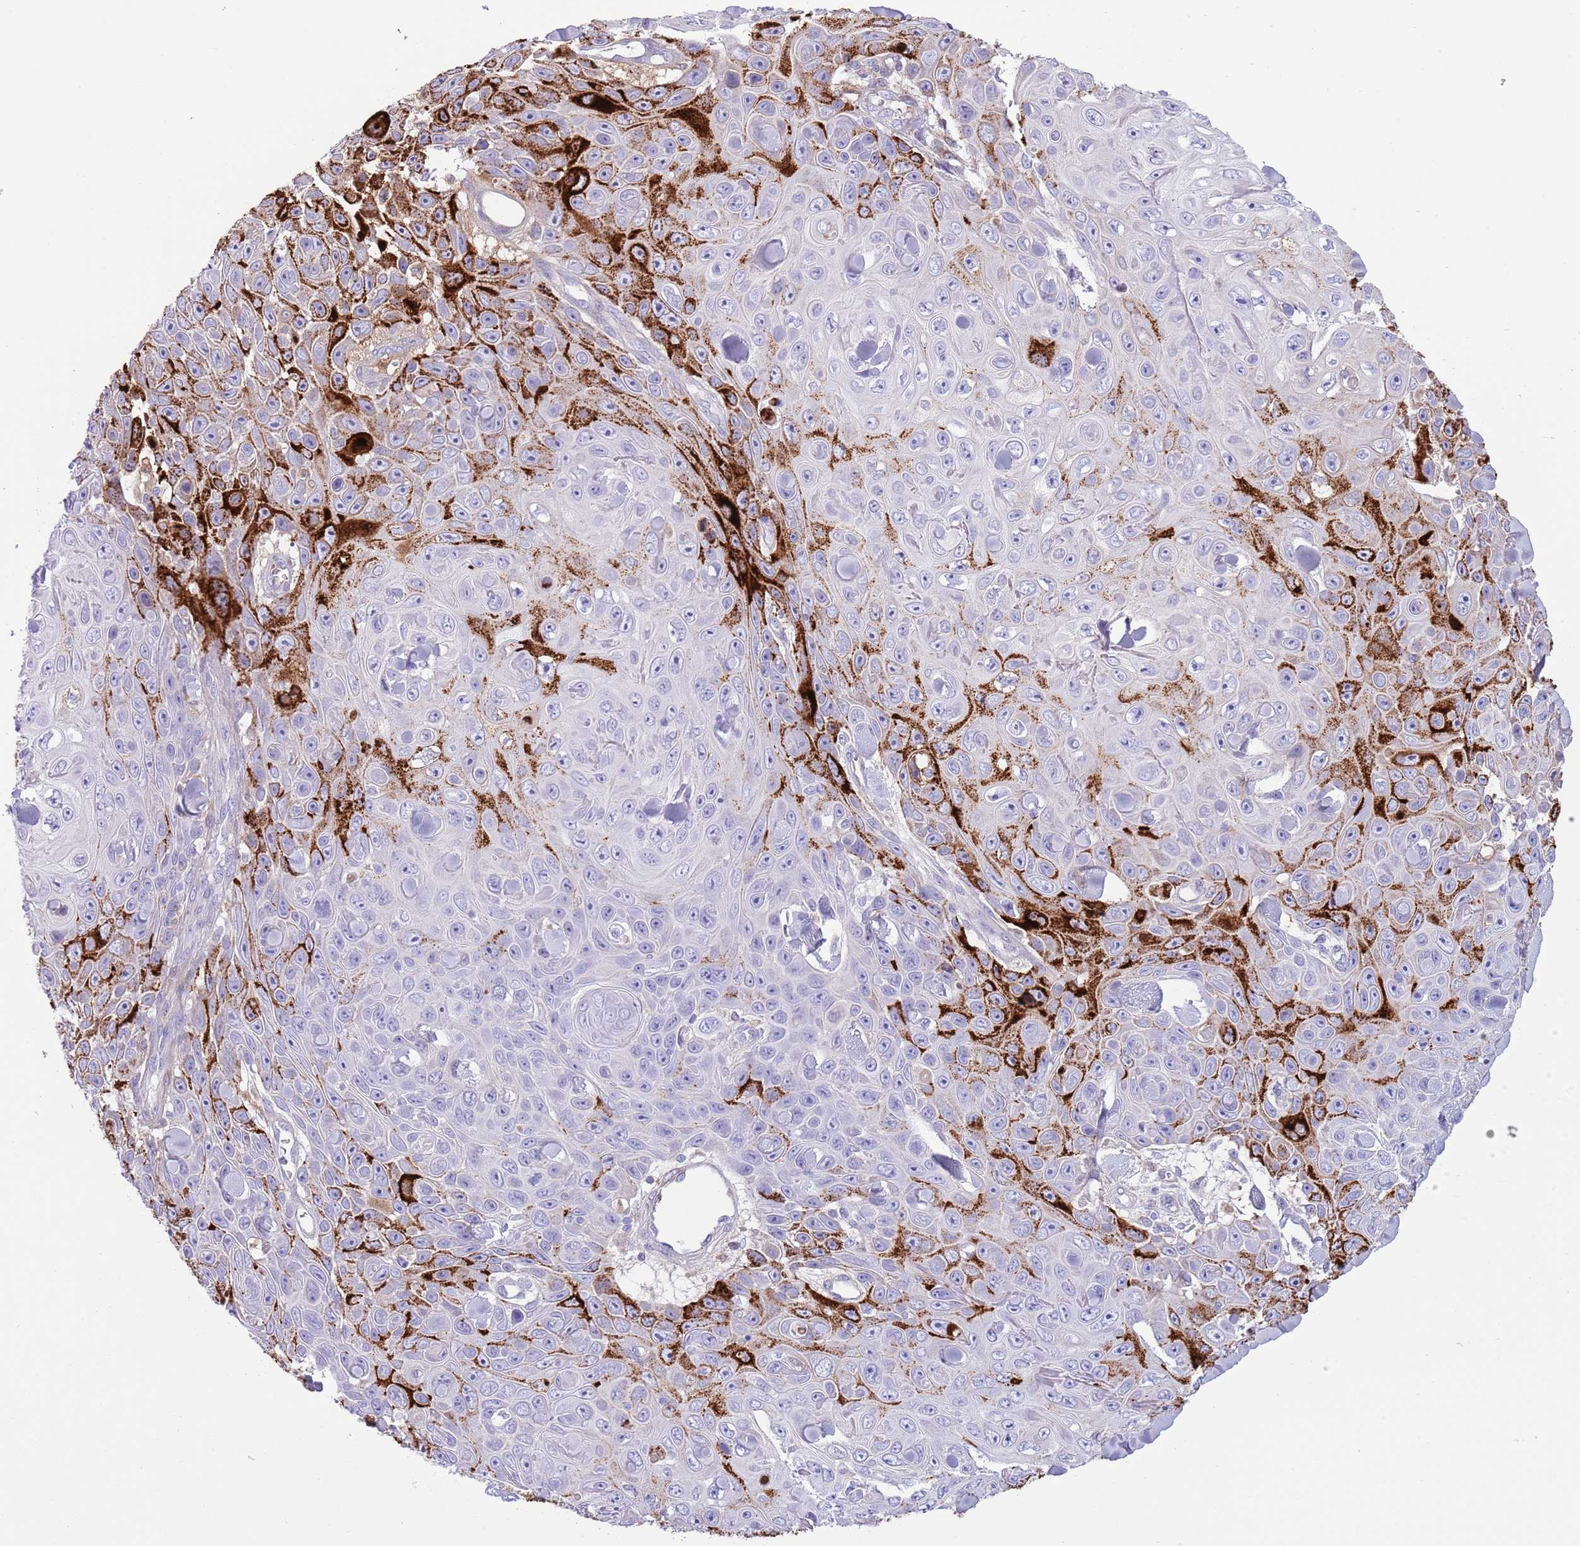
{"staining": {"intensity": "strong", "quantity": "25%-75%", "location": "cytoplasmic/membranous"}, "tissue": "skin cancer", "cell_type": "Tumor cells", "image_type": "cancer", "snomed": [{"axis": "morphology", "description": "Squamous cell carcinoma, NOS"}, {"axis": "topography", "description": "Skin"}], "caption": "Skin squamous cell carcinoma tissue reveals strong cytoplasmic/membranous staining in approximately 25%-75% of tumor cells Using DAB (brown) and hematoxylin (blue) stains, captured at high magnification using brightfield microscopy.", "gene": "ABHD17C", "patient": {"sex": "male", "age": 82}}